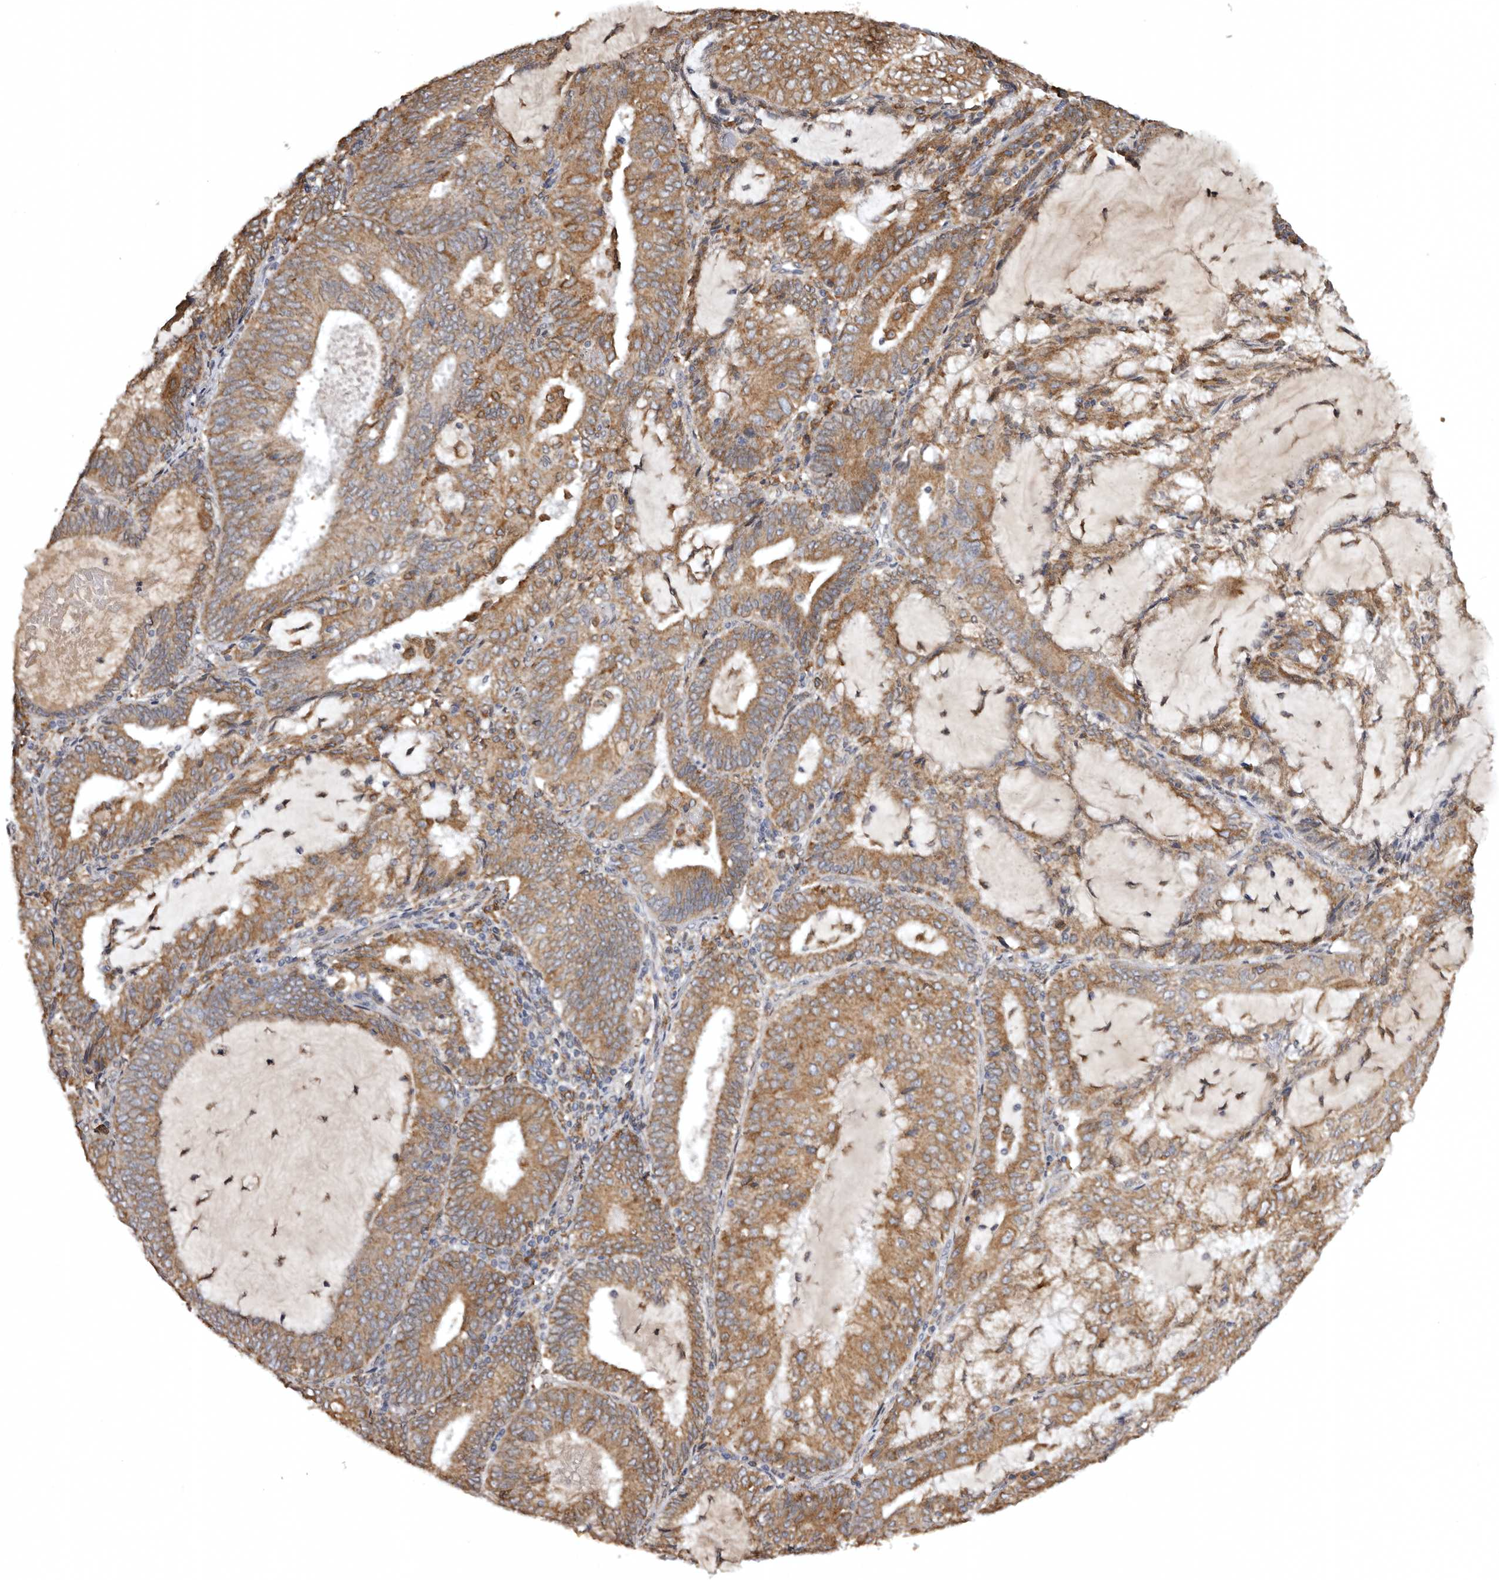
{"staining": {"intensity": "moderate", "quantity": ">75%", "location": "cytoplasmic/membranous"}, "tissue": "endometrial cancer", "cell_type": "Tumor cells", "image_type": "cancer", "snomed": [{"axis": "morphology", "description": "Adenocarcinoma, NOS"}, {"axis": "topography", "description": "Endometrium"}], "caption": "An image of human adenocarcinoma (endometrial) stained for a protein demonstrates moderate cytoplasmic/membranous brown staining in tumor cells. The staining was performed using DAB (3,3'-diaminobenzidine), with brown indicating positive protein expression. Nuclei are stained blue with hematoxylin.", "gene": "INKA2", "patient": {"sex": "female", "age": 81}}